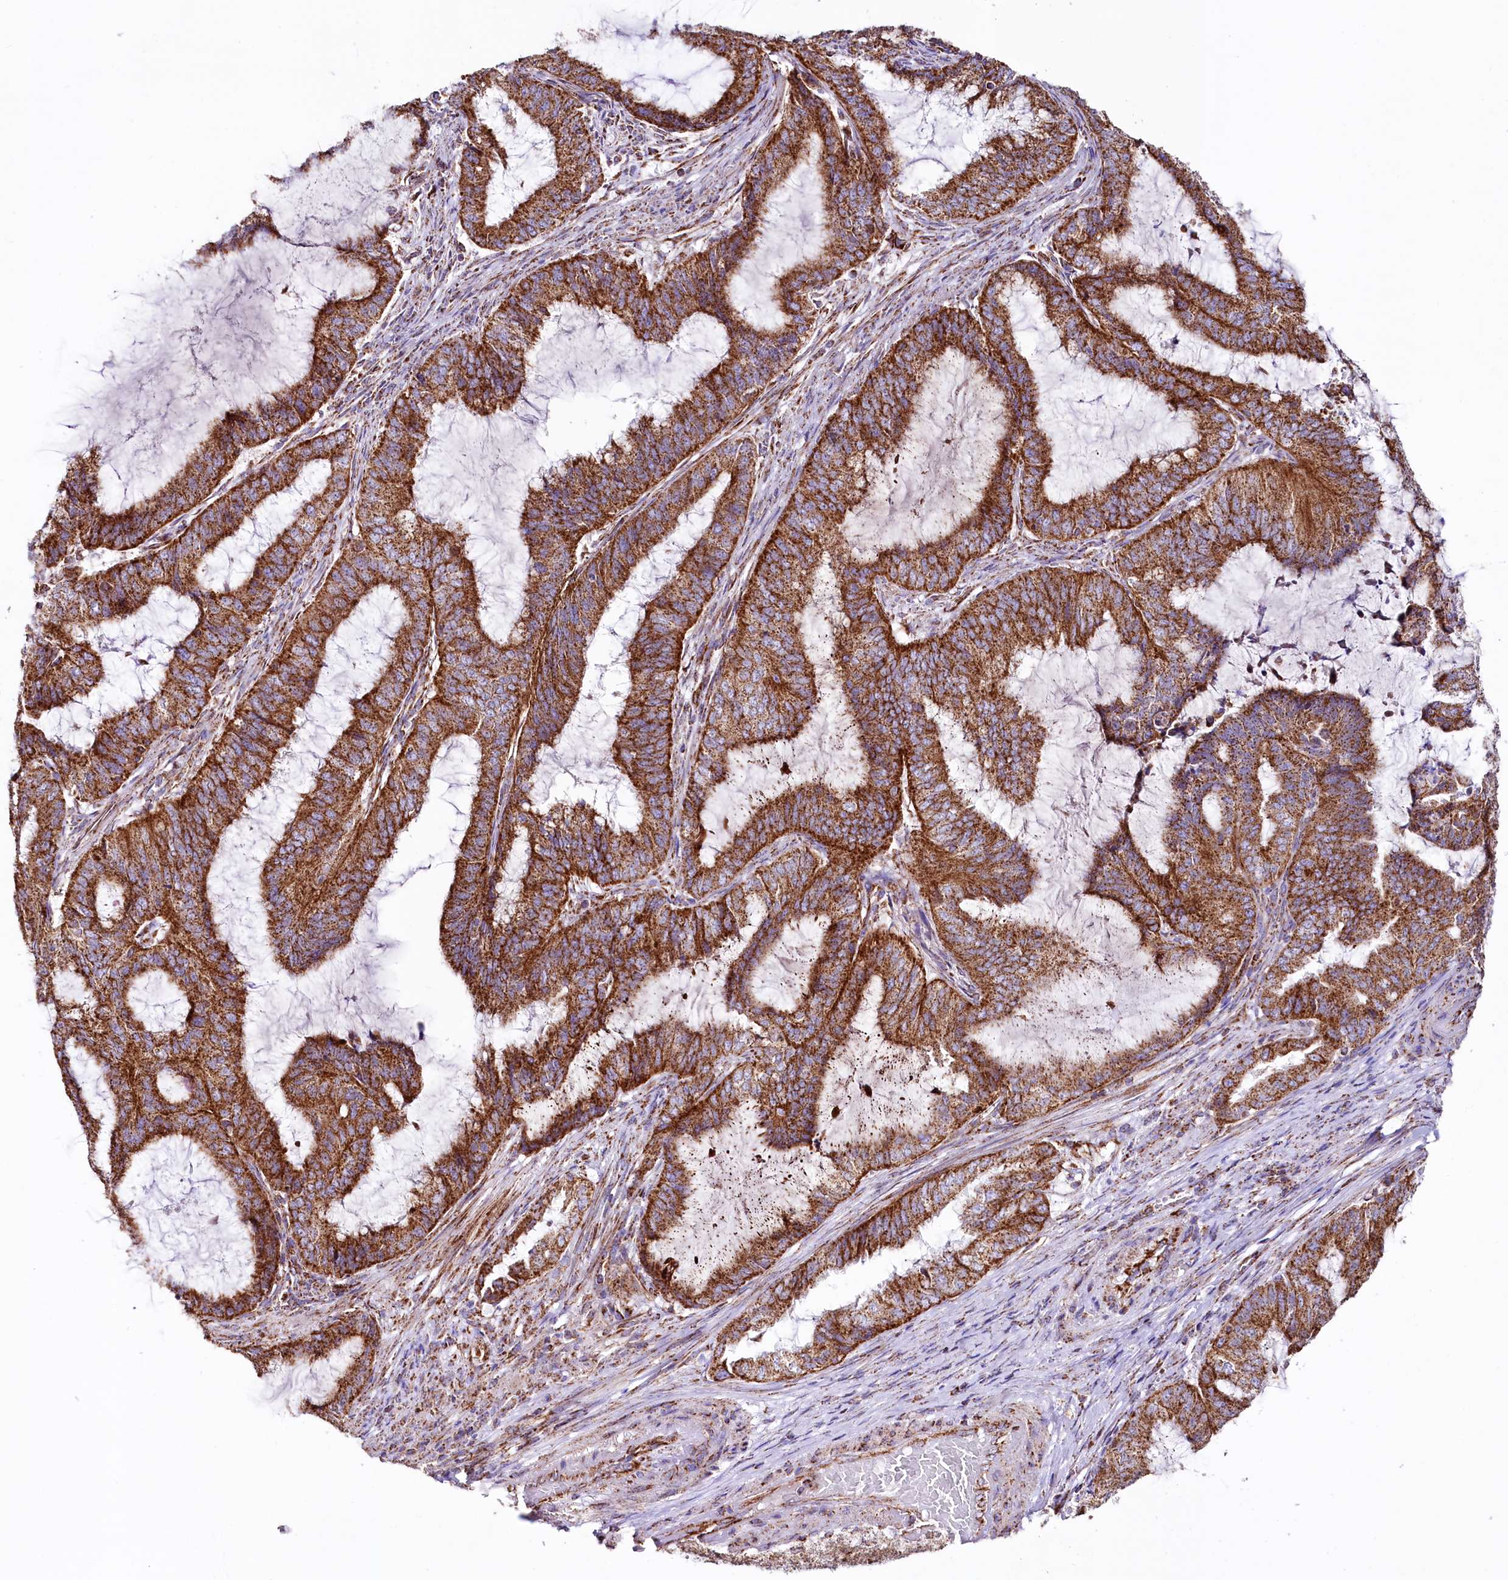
{"staining": {"intensity": "strong", "quantity": ">75%", "location": "cytoplasmic/membranous"}, "tissue": "endometrial cancer", "cell_type": "Tumor cells", "image_type": "cancer", "snomed": [{"axis": "morphology", "description": "Adenocarcinoma, NOS"}, {"axis": "topography", "description": "Endometrium"}], "caption": "About >75% of tumor cells in adenocarcinoma (endometrial) exhibit strong cytoplasmic/membranous protein staining as visualized by brown immunohistochemical staining.", "gene": "APLP2", "patient": {"sex": "female", "age": 51}}